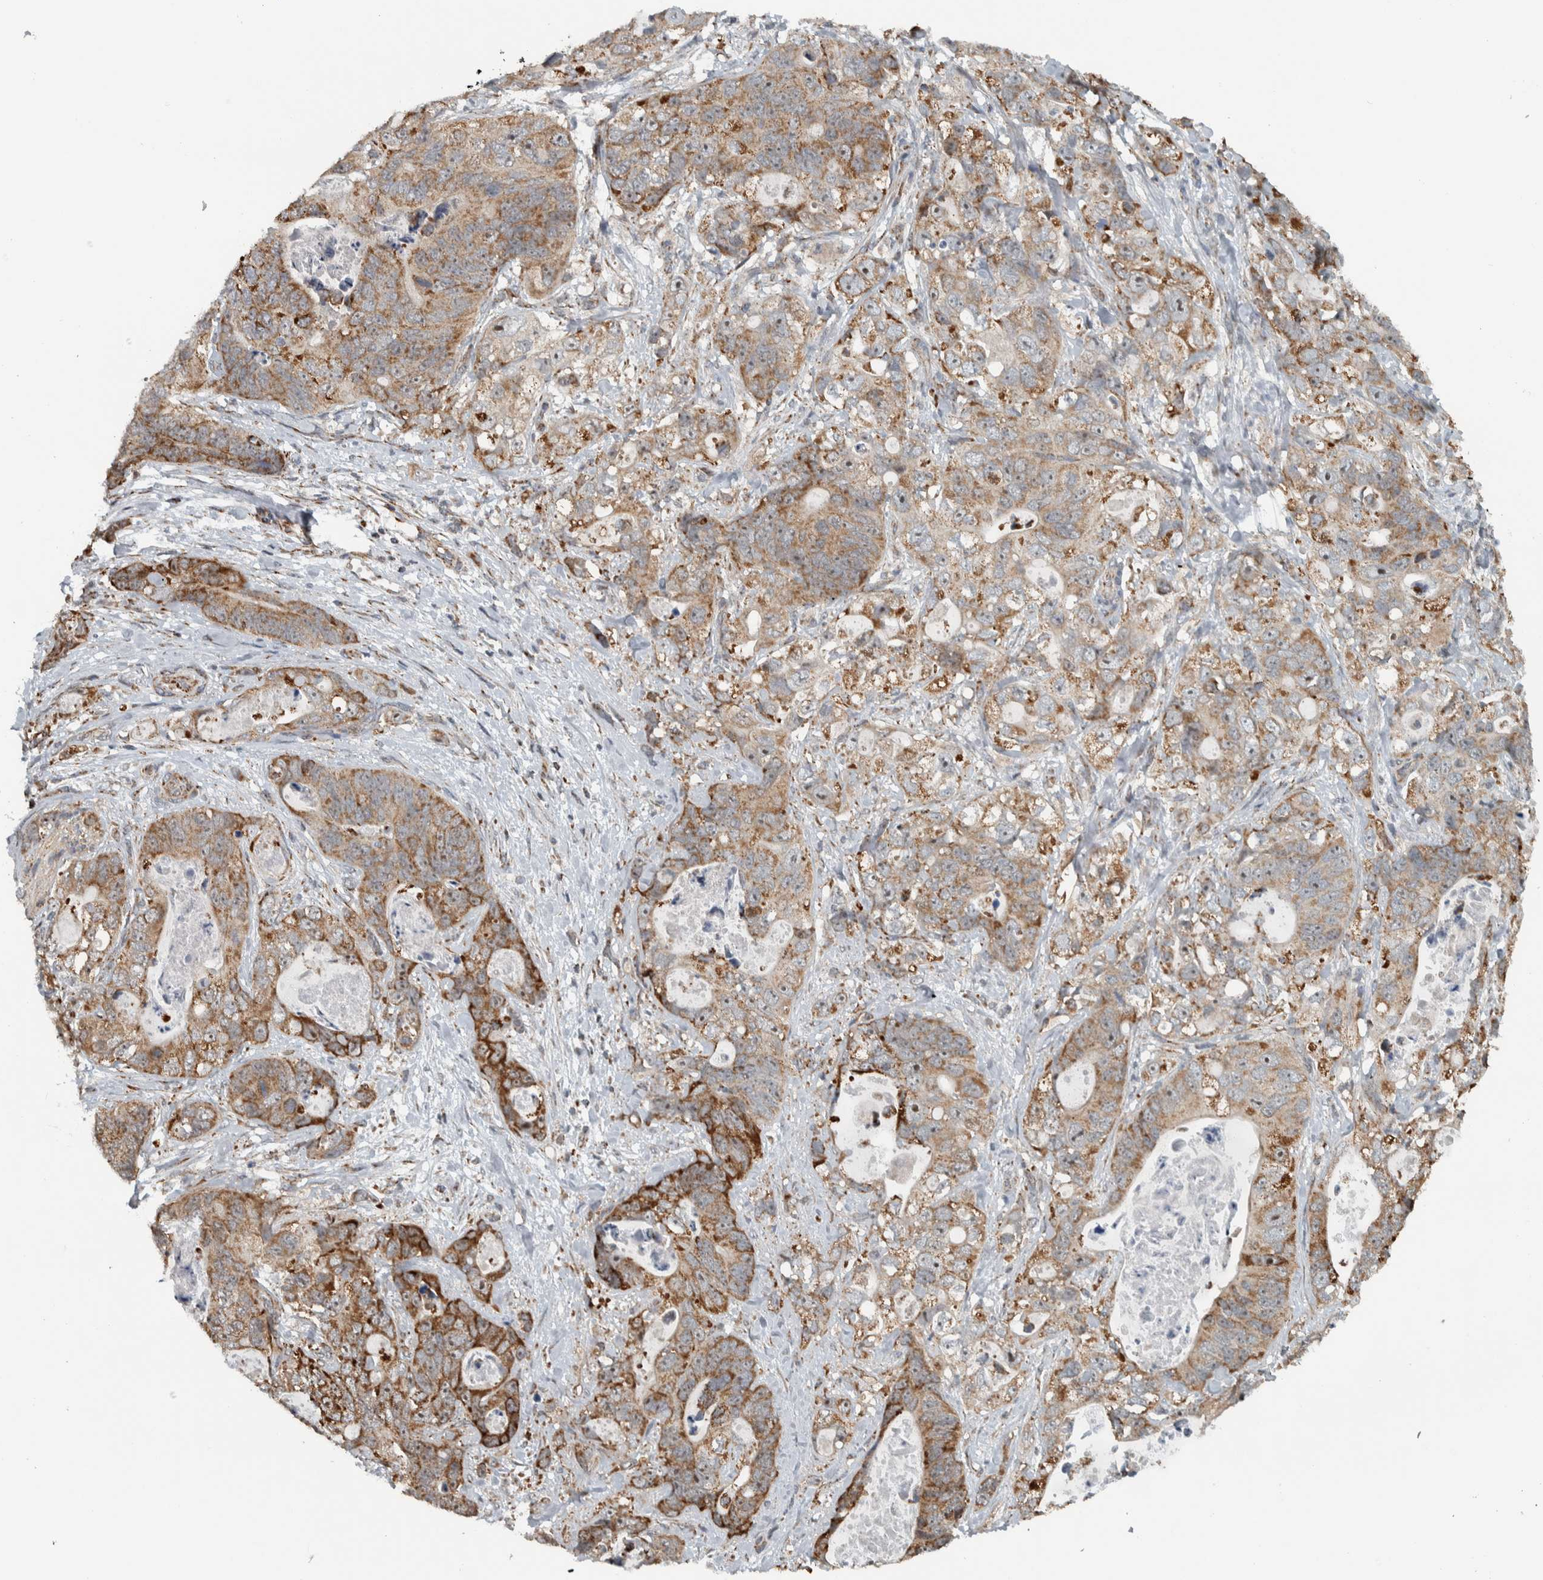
{"staining": {"intensity": "moderate", "quantity": ">75%", "location": "cytoplasmic/membranous"}, "tissue": "stomach cancer", "cell_type": "Tumor cells", "image_type": "cancer", "snomed": [{"axis": "morphology", "description": "Normal tissue, NOS"}, {"axis": "morphology", "description": "Adenocarcinoma, NOS"}, {"axis": "topography", "description": "Stomach"}], "caption": "The photomicrograph reveals immunohistochemical staining of stomach cancer (adenocarcinoma). There is moderate cytoplasmic/membranous positivity is identified in about >75% of tumor cells. The staining was performed using DAB to visualize the protein expression in brown, while the nuclei were stained in blue with hematoxylin (Magnification: 20x).", "gene": "PPM1K", "patient": {"sex": "female", "age": 89}}